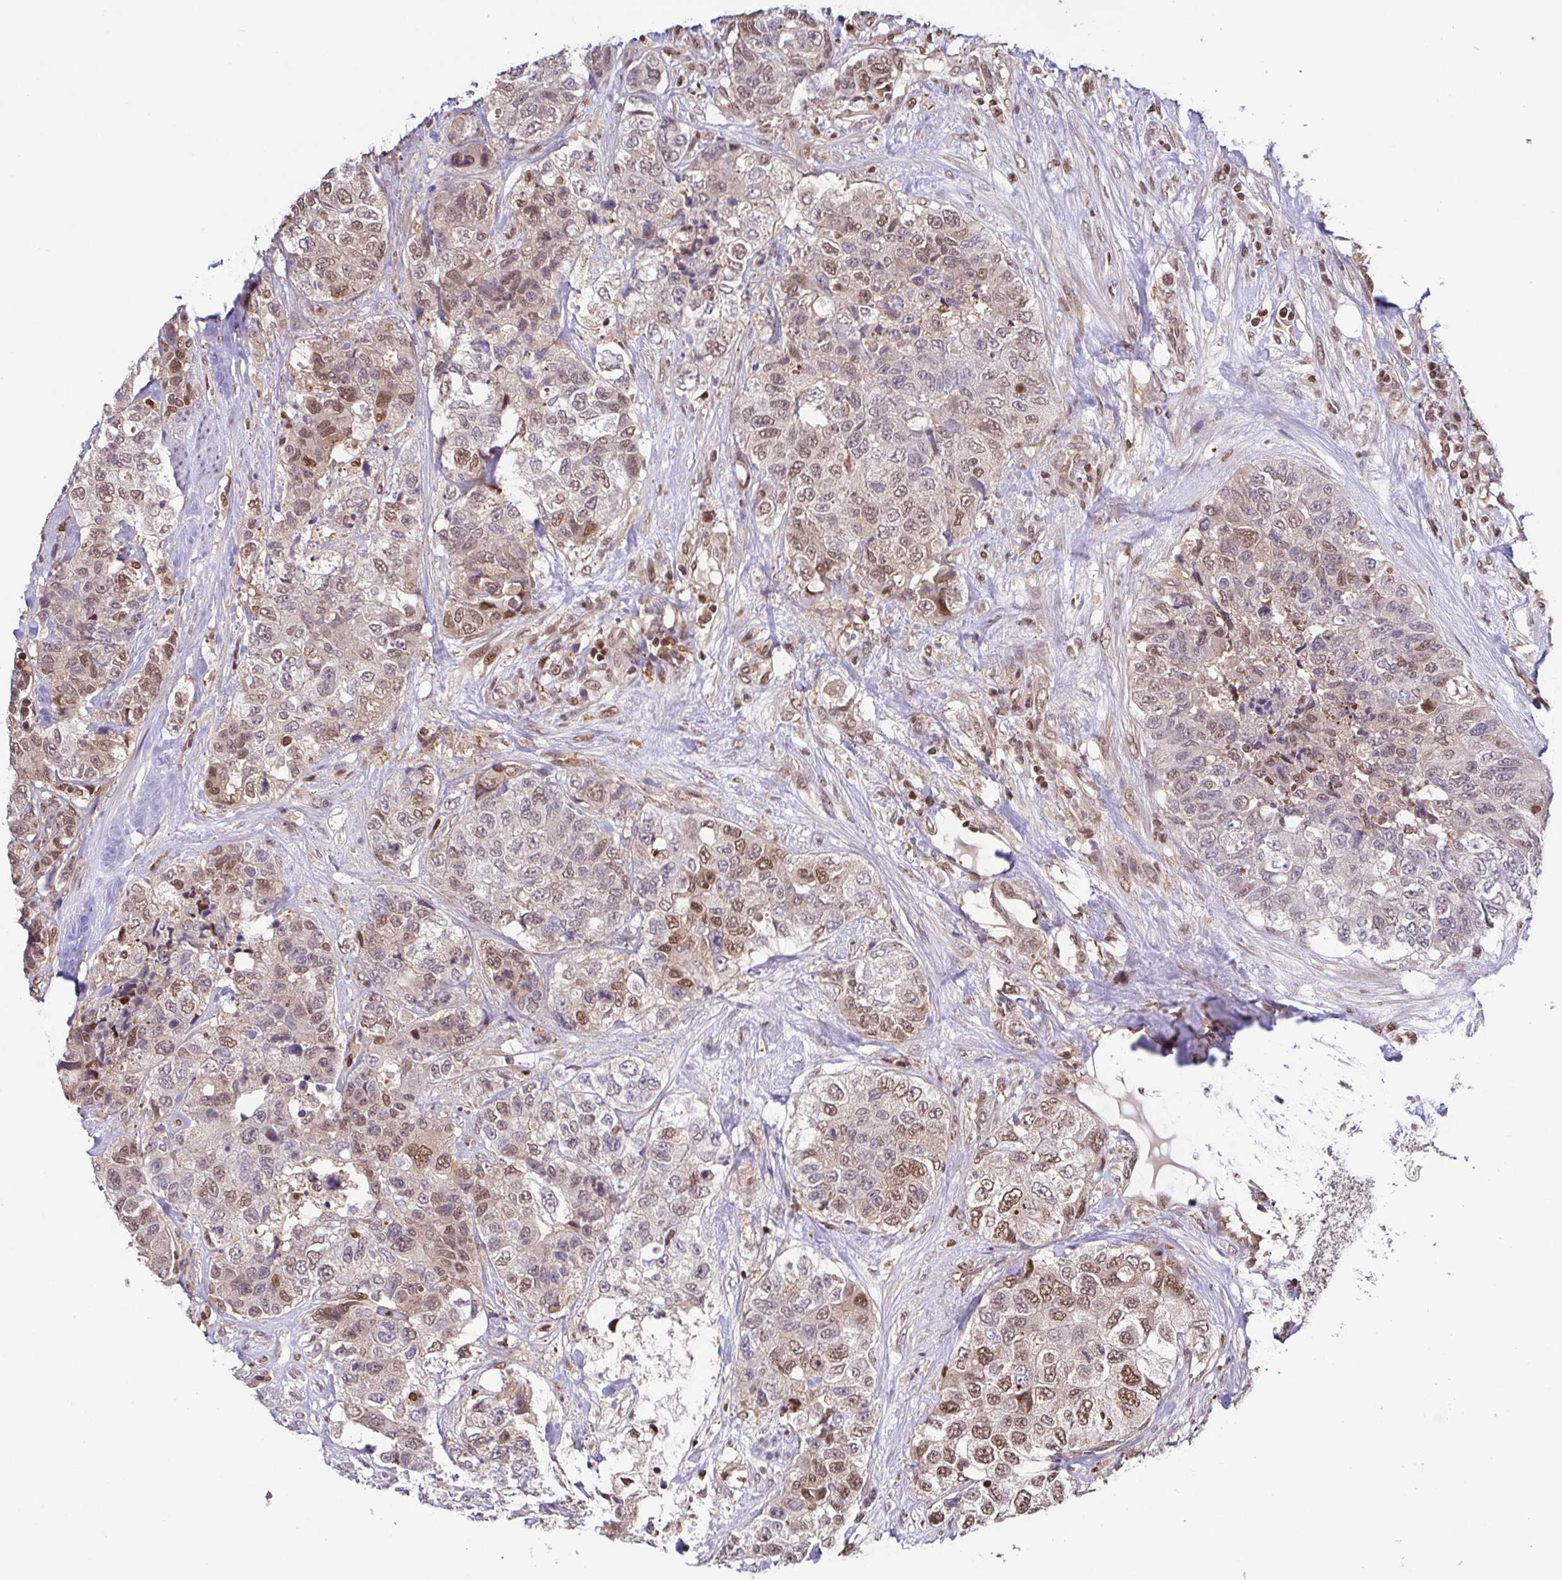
{"staining": {"intensity": "moderate", "quantity": ">75%", "location": "cytoplasmic/membranous,nuclear"}, "tissue": "urothelial cancer", "cell_type": "Tumor cells", "image_type": "cancer", "snomed": [{"axis": "morphology", "description": "Urothelial carcinoma, High grade"}, {"axis": "topography", "description": "Urinary bladder"}], "caption": "Moderate cytoplasmic/membranous and nuclear protein expression is present in about >75% of tumor cells in urothelial cancer.", "gene": "PSMB9", "patient": {"sex": "female", "age": 78}}